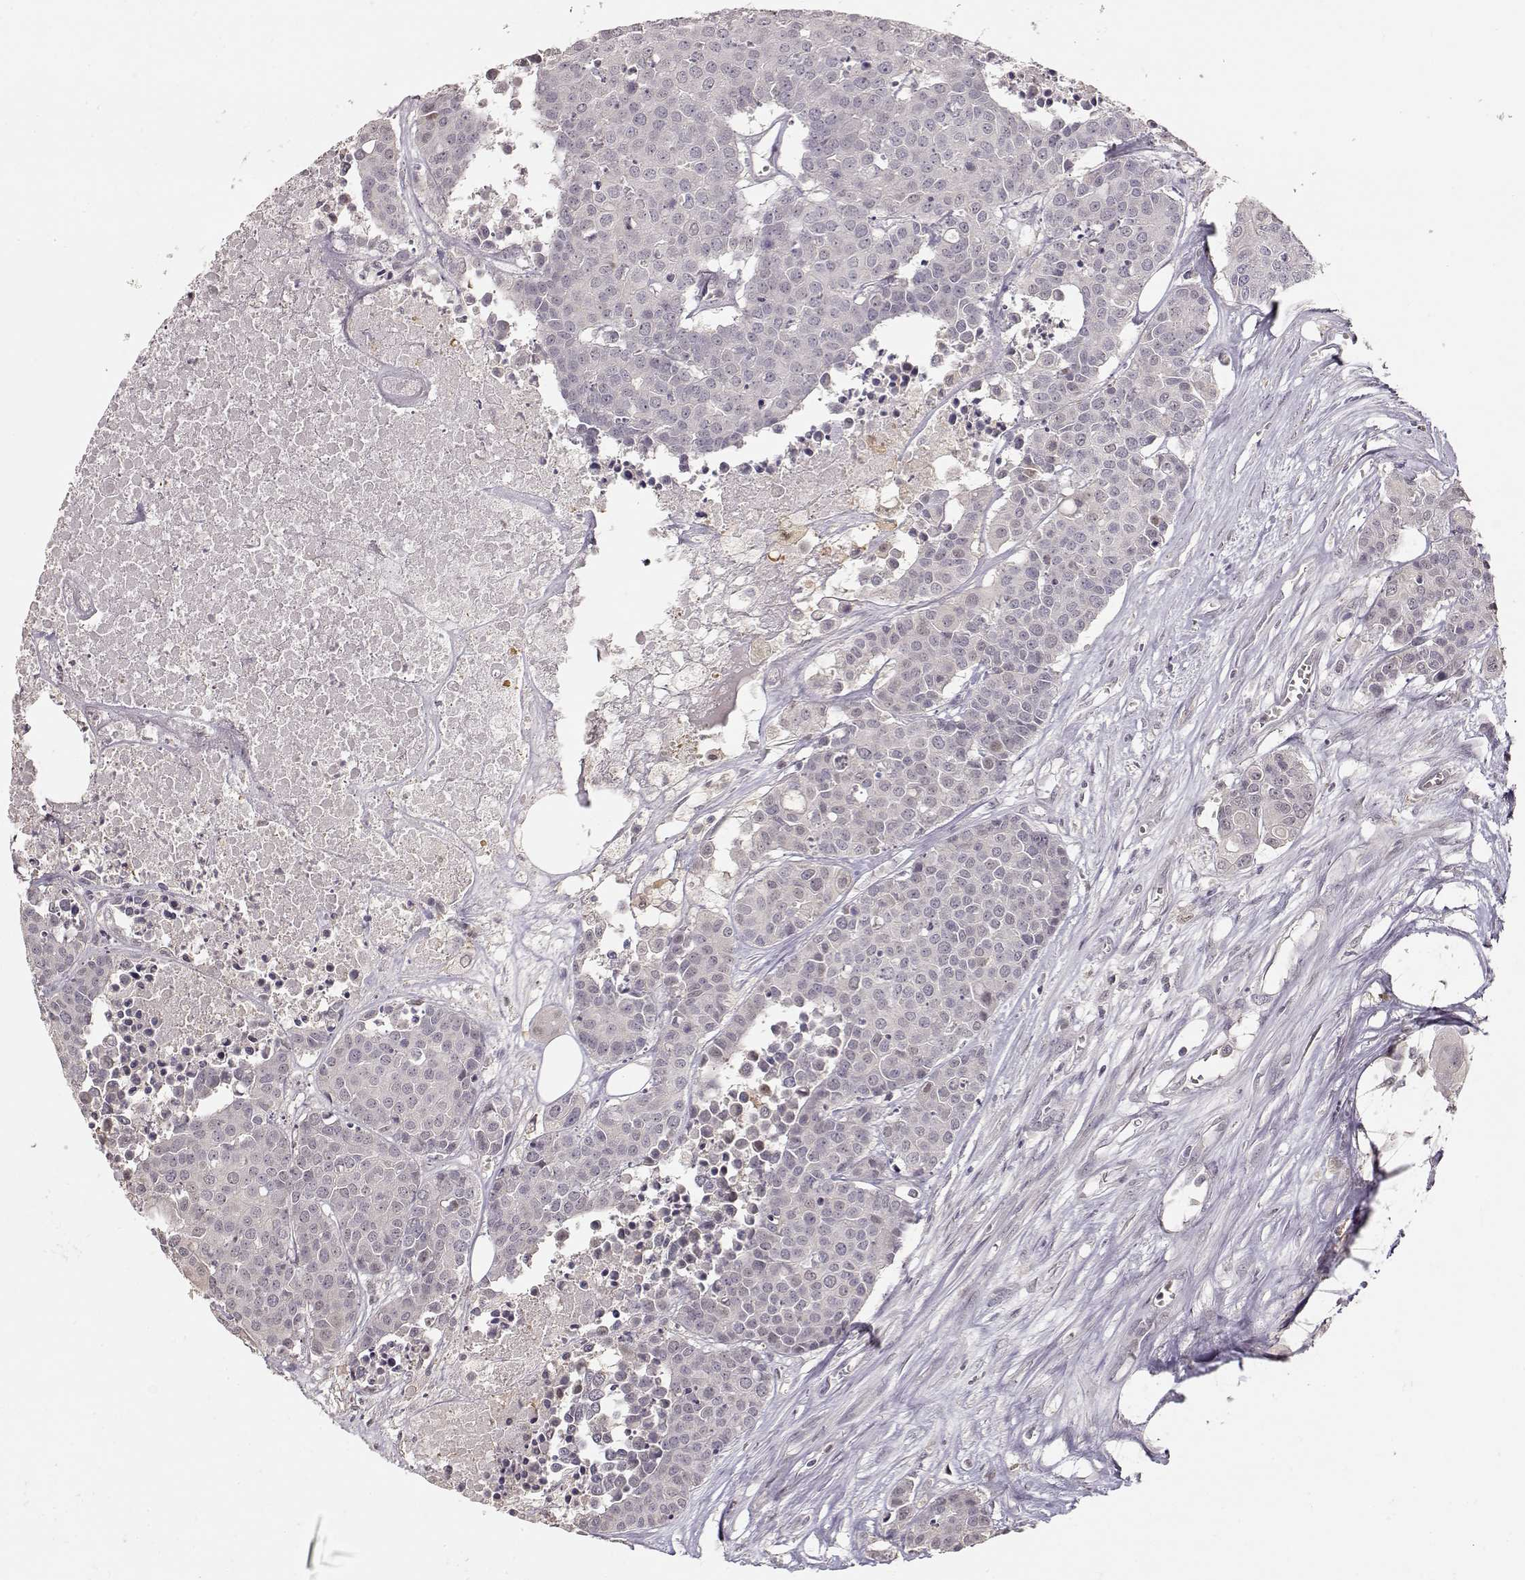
{"staining": {"intensity": "negative", "quantity": "none", "location": "none"}, "tissue": "carcinoid", "cell_type": "Tumor cells", "image_type": "cancer", "snomed": [{"axis": "morphology", "description": "Carcinoid, malignant, NOS"}, {"axis": "topography", "description": "Colon"}], "caption": "High magnification brightfield microscopy of carcinoid (malignant) stained with DAB (3,3'-diaminobenzidine) (brown) and counterstained with hematoxylin (blue): tumor cells show no significant staining.", "gene": "S100B", "patient": {"sex": "male", "age": 81}}